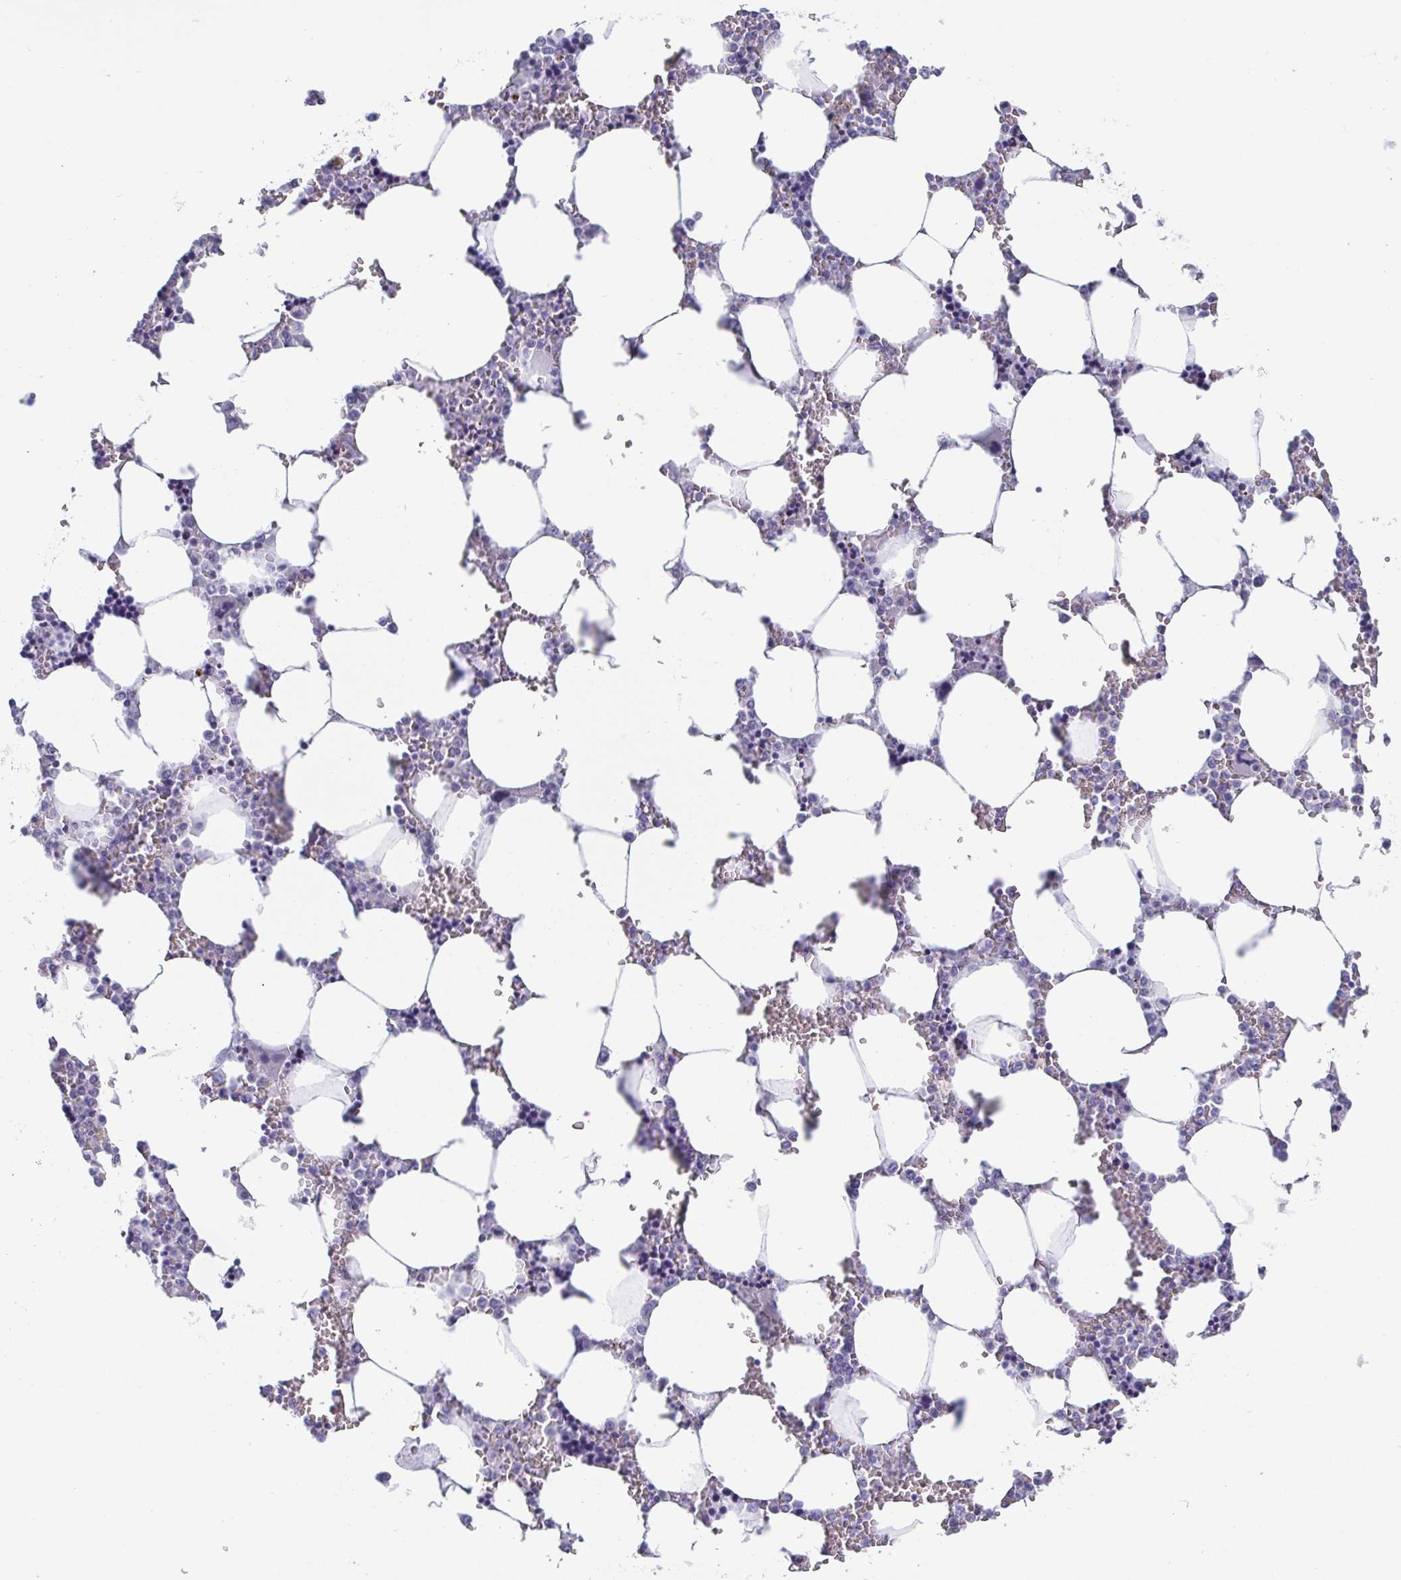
{"staining": {"intensity": "negative", "quantity": "none", "location": "none"}, "tissue": "bone marrow", "cell_type": "Hematopoietic cells", "image_type": "normal", "snomed": [{"axis": "morphology", "description": "Normal tissue, NOS"}, {"axis": "topography", "description": "Bone marrow"}], "caption": "The IHC image has no significant staining in hematopoietic cells of bone marrow.", "gene": "SCGN", "patient": {"sex": "male", "age": 64}}